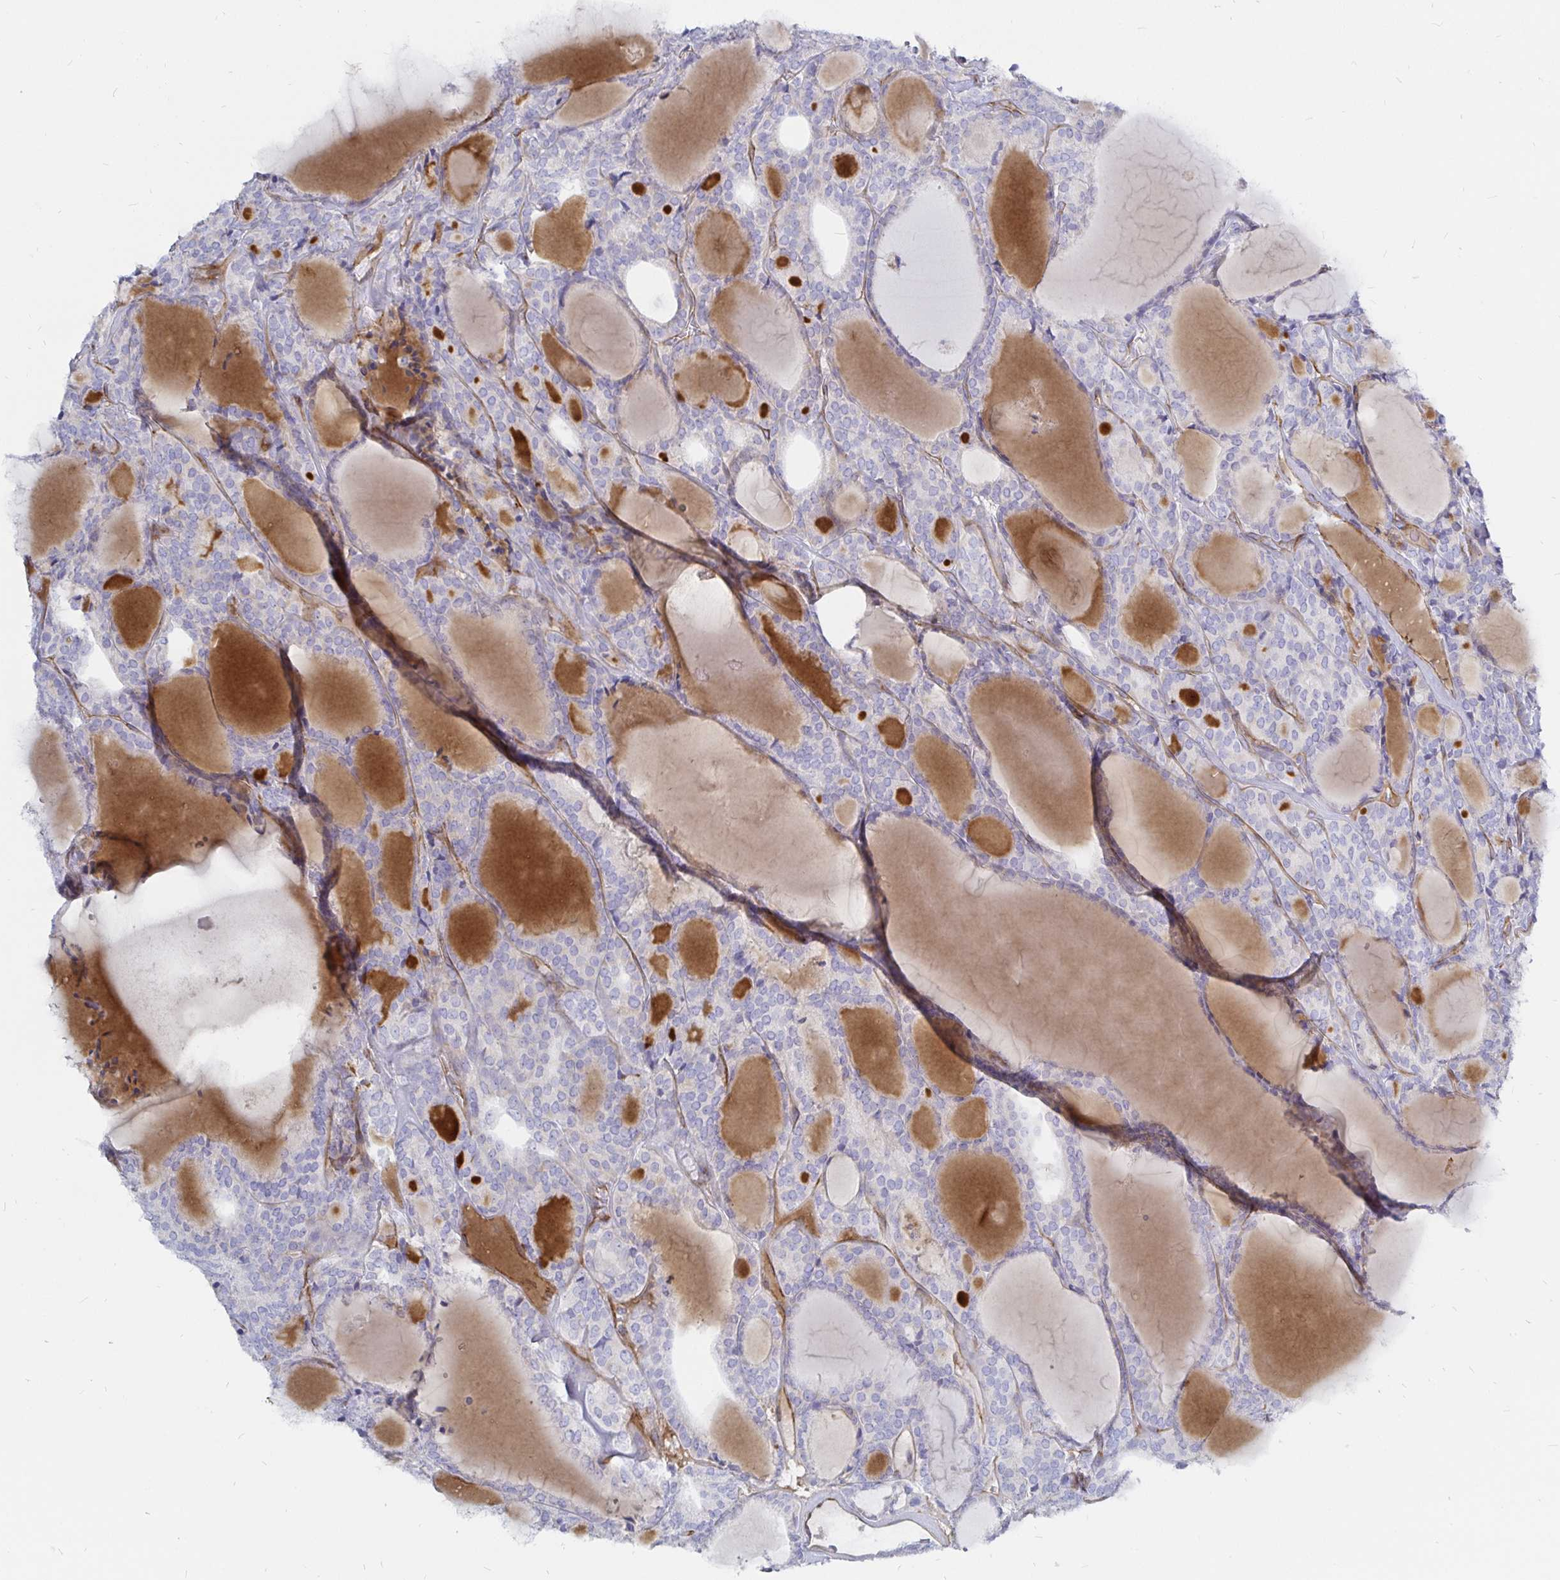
{"staining": {"intensity": "negative", "quantity": "none", "location": "none"}, "tissue": "thyroid cancer", "cell_type": "Tumor cells", "image_type": "cancer", "snomed": [{"axis": "morphology", "description": "Follicular adenoma carcinoma, NOS"}, {"axis": "topography", "description": "Thyroid gland"}], "caption": "This image is of thyroid cancer stained with IHC to label a protein in brown with the nuclei are counter-stained blue. There is no expression in tumor cells.", "gene": "COX16", "patient": {"sex": "male", "age": 74}}